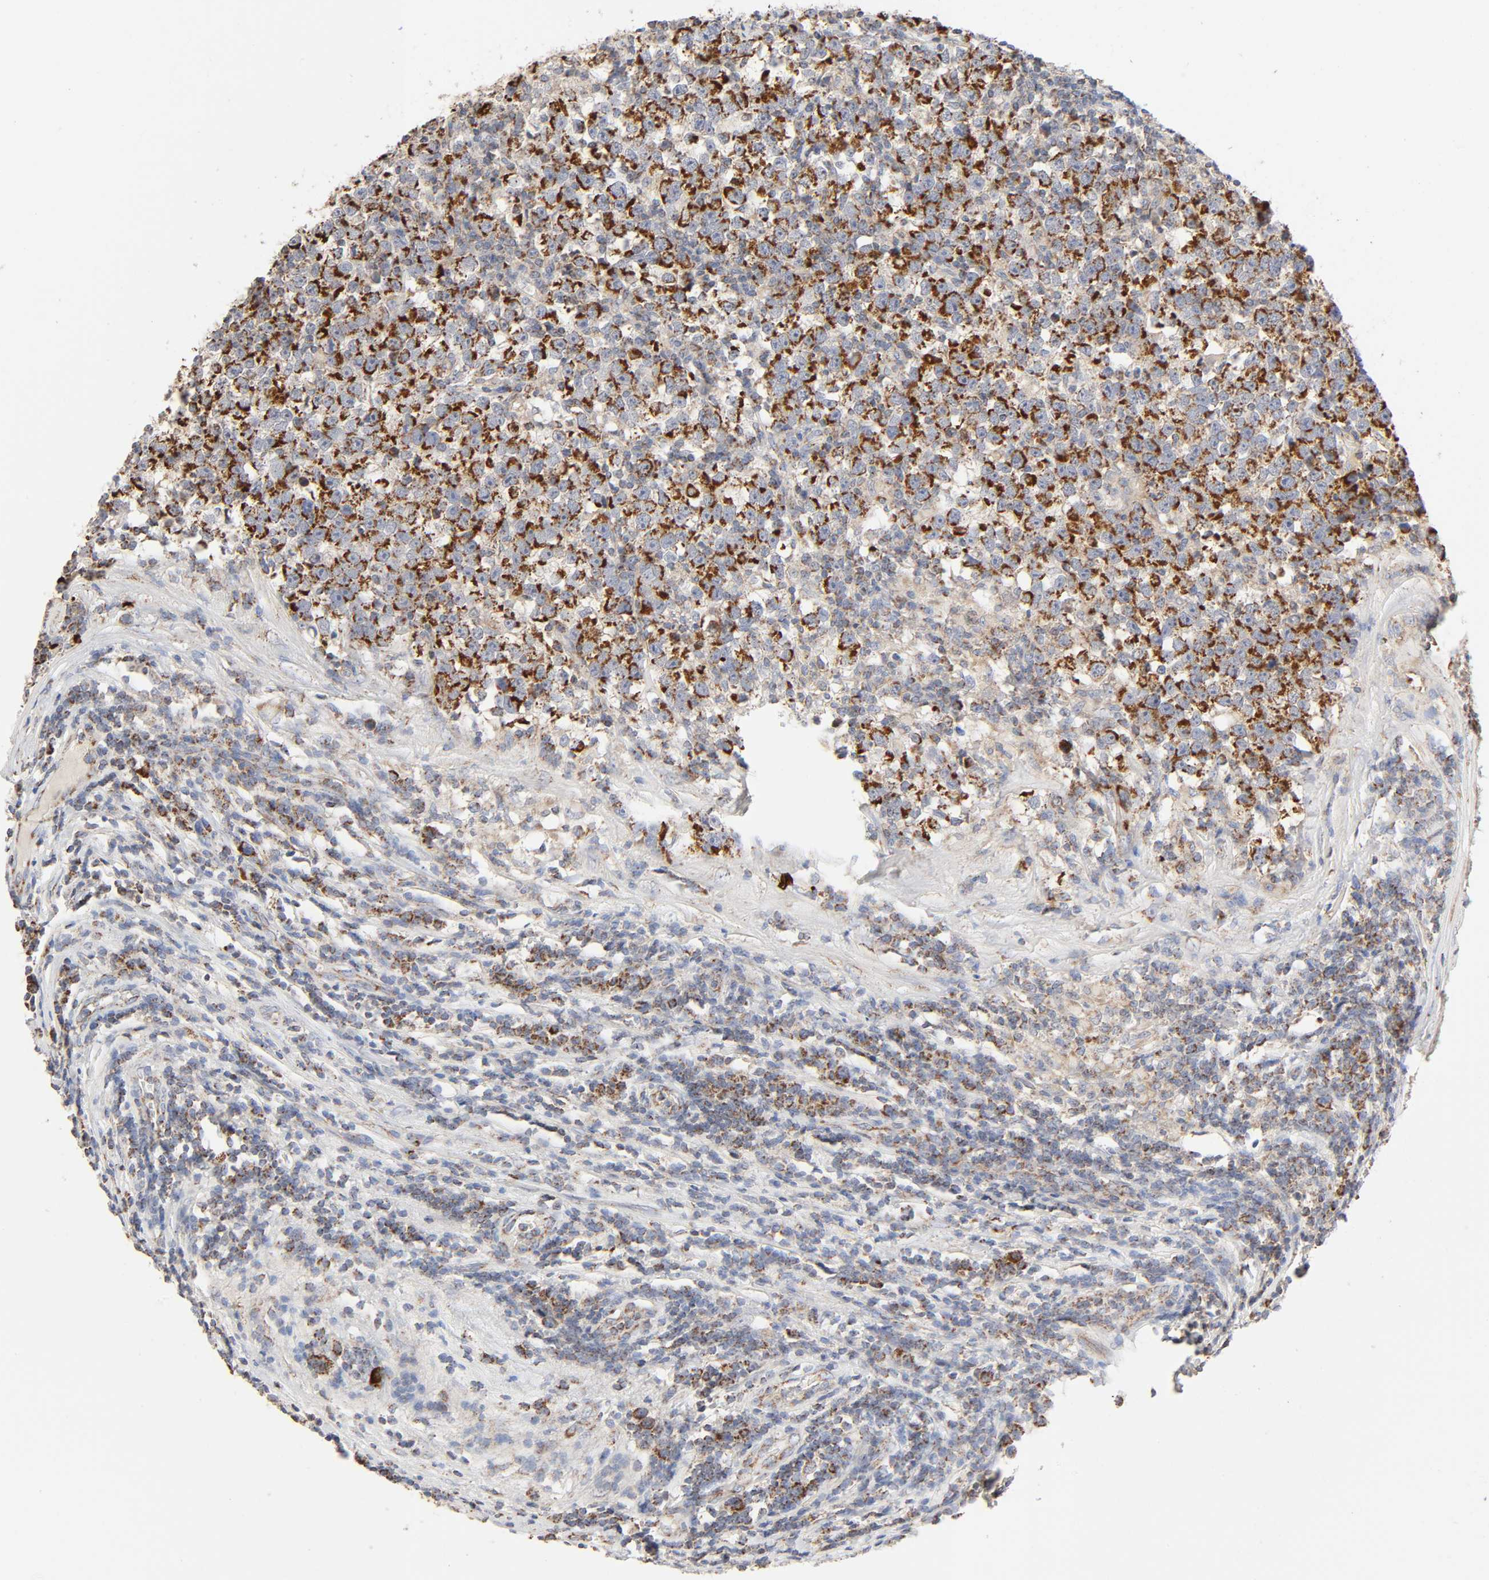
{"staining": {"intensity": "strong", "quantity": ">75%", "location": "cytoplasmic/membranous"}, "tissue": "testis cancer", "cell_type": "Tumor cells", "image_type": "cancer", "snomed": [{"axis": "morphology", "description": "Seminoma, NOS"}, {"axis": "topography", "description": "Testis"}], "caption": "High-magnification brightfield microscopy of testis cancer stained with DAB (3,3'-diaminobenzidine) (brown) and counterstained with hematoxylin (blue). tumor cells exhibit strong cytoplasmic/membranous staining is appreciated in approximately>75% of cells. (Brightfield microscopy of DAB IHC at high magnification).", "gene": "SYT16", "patient": {"sex": "male", "age": 43}}